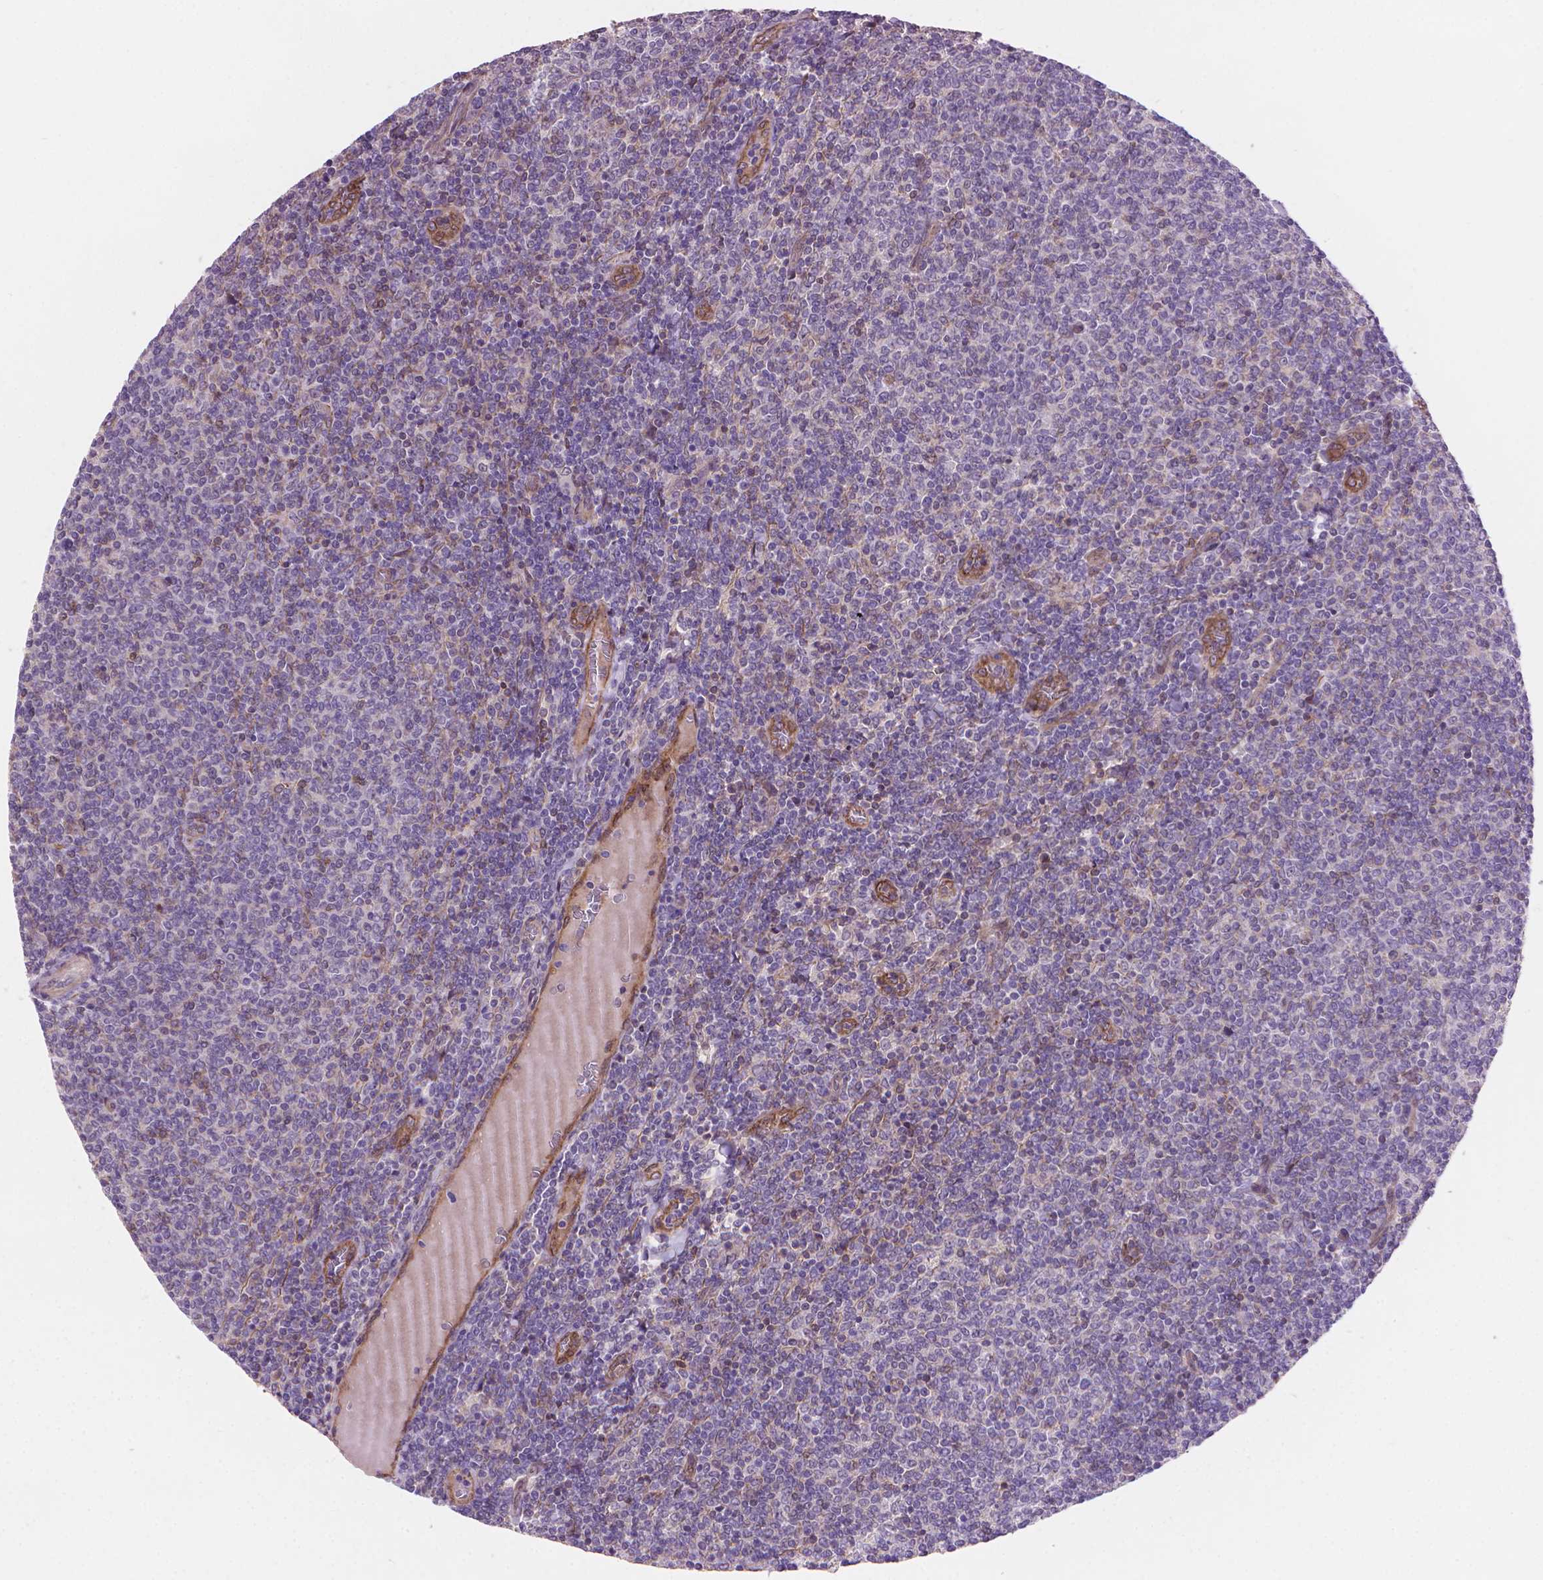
{"staining": {"intensity": "negative", "quantity": "none", "location": "none"}, "tissue": "lymphoma", "cell_type": "Tumor cells", "image_type": "cancer", "snomed": [{"axis": "morphology", "description": "Malignant lymphoma, non-Hodgkin's type, Low grade"}, {"axis": "topography", "description": "Lymph node"}], "caption": "This is an immunohistochemistry (IHC) histopathology image of lymphoma. There is no expression in tumor cells.", "gene": "AMMECR1", "patient": {"sex": "male", "age": 52}}